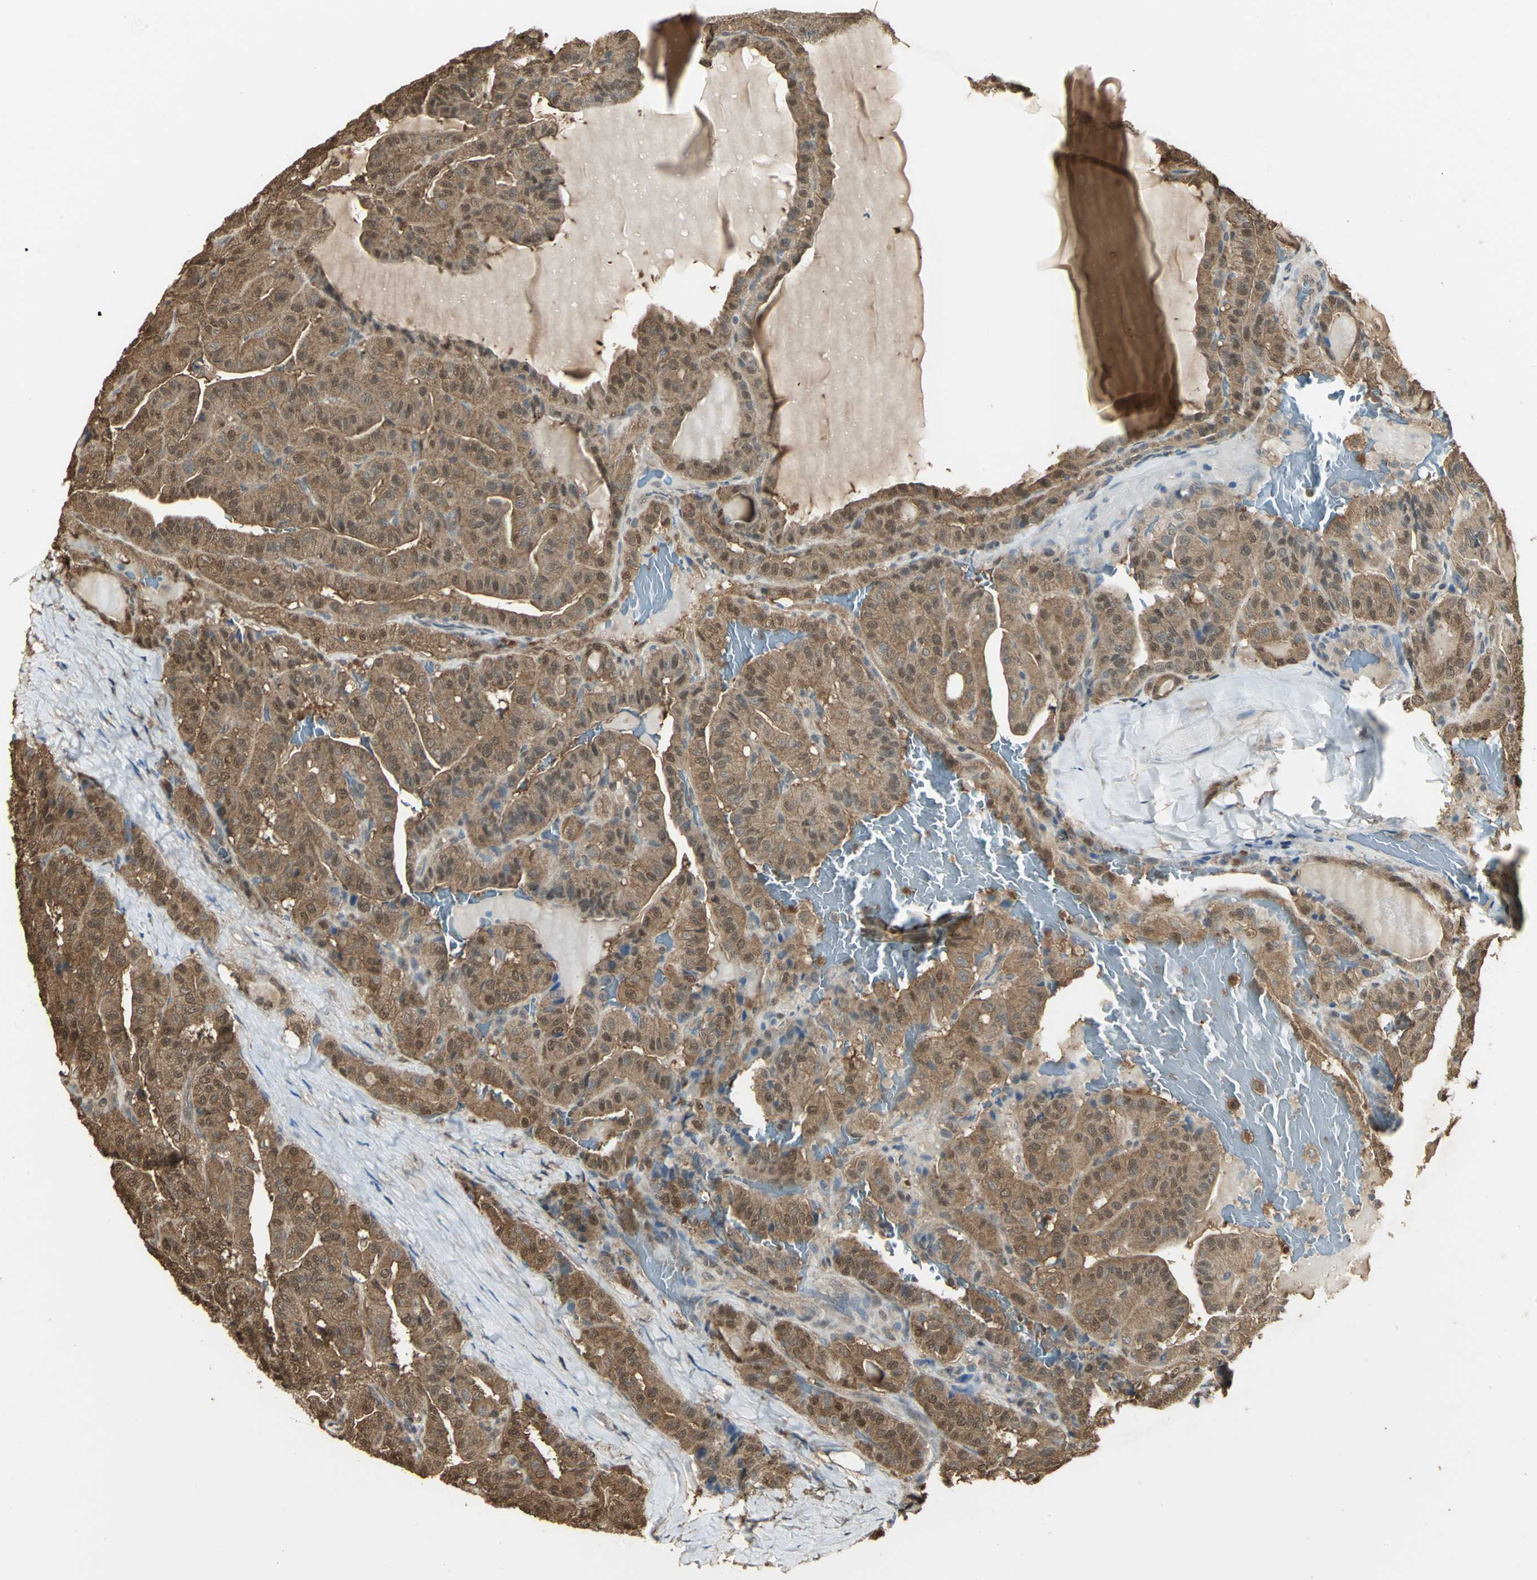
{"staining": {"intensity": "moderate", "quantity": ">75%", "location": "cytoplasmic/membranous,nuclear"}, "tissue": "thyroid cancer", "cell_type": "Tumor cells", "image_type": "cancer", "snomed": [{"axis": "morphology", "description": "Papillary adenocarcinoma, NOS"}, {"axis": "topography", "description": "Thyroid gland"}], "caption": "Immunohistochemistry (IHC) (DAB (3,3'-diaminobenzidine)) staining of human thyroid cancer (papillary adenocarcinoma) reveals moderate cytoplasmic/membranous and nuclear protein expression in approximately >75% of tumor cells. (Stains: DAB in brown, nuclei in blue, Microscopy: brightfield microscopy at high magnification).", "gene": "PARK7", "patient": {"sex": "male", "age": 77}}